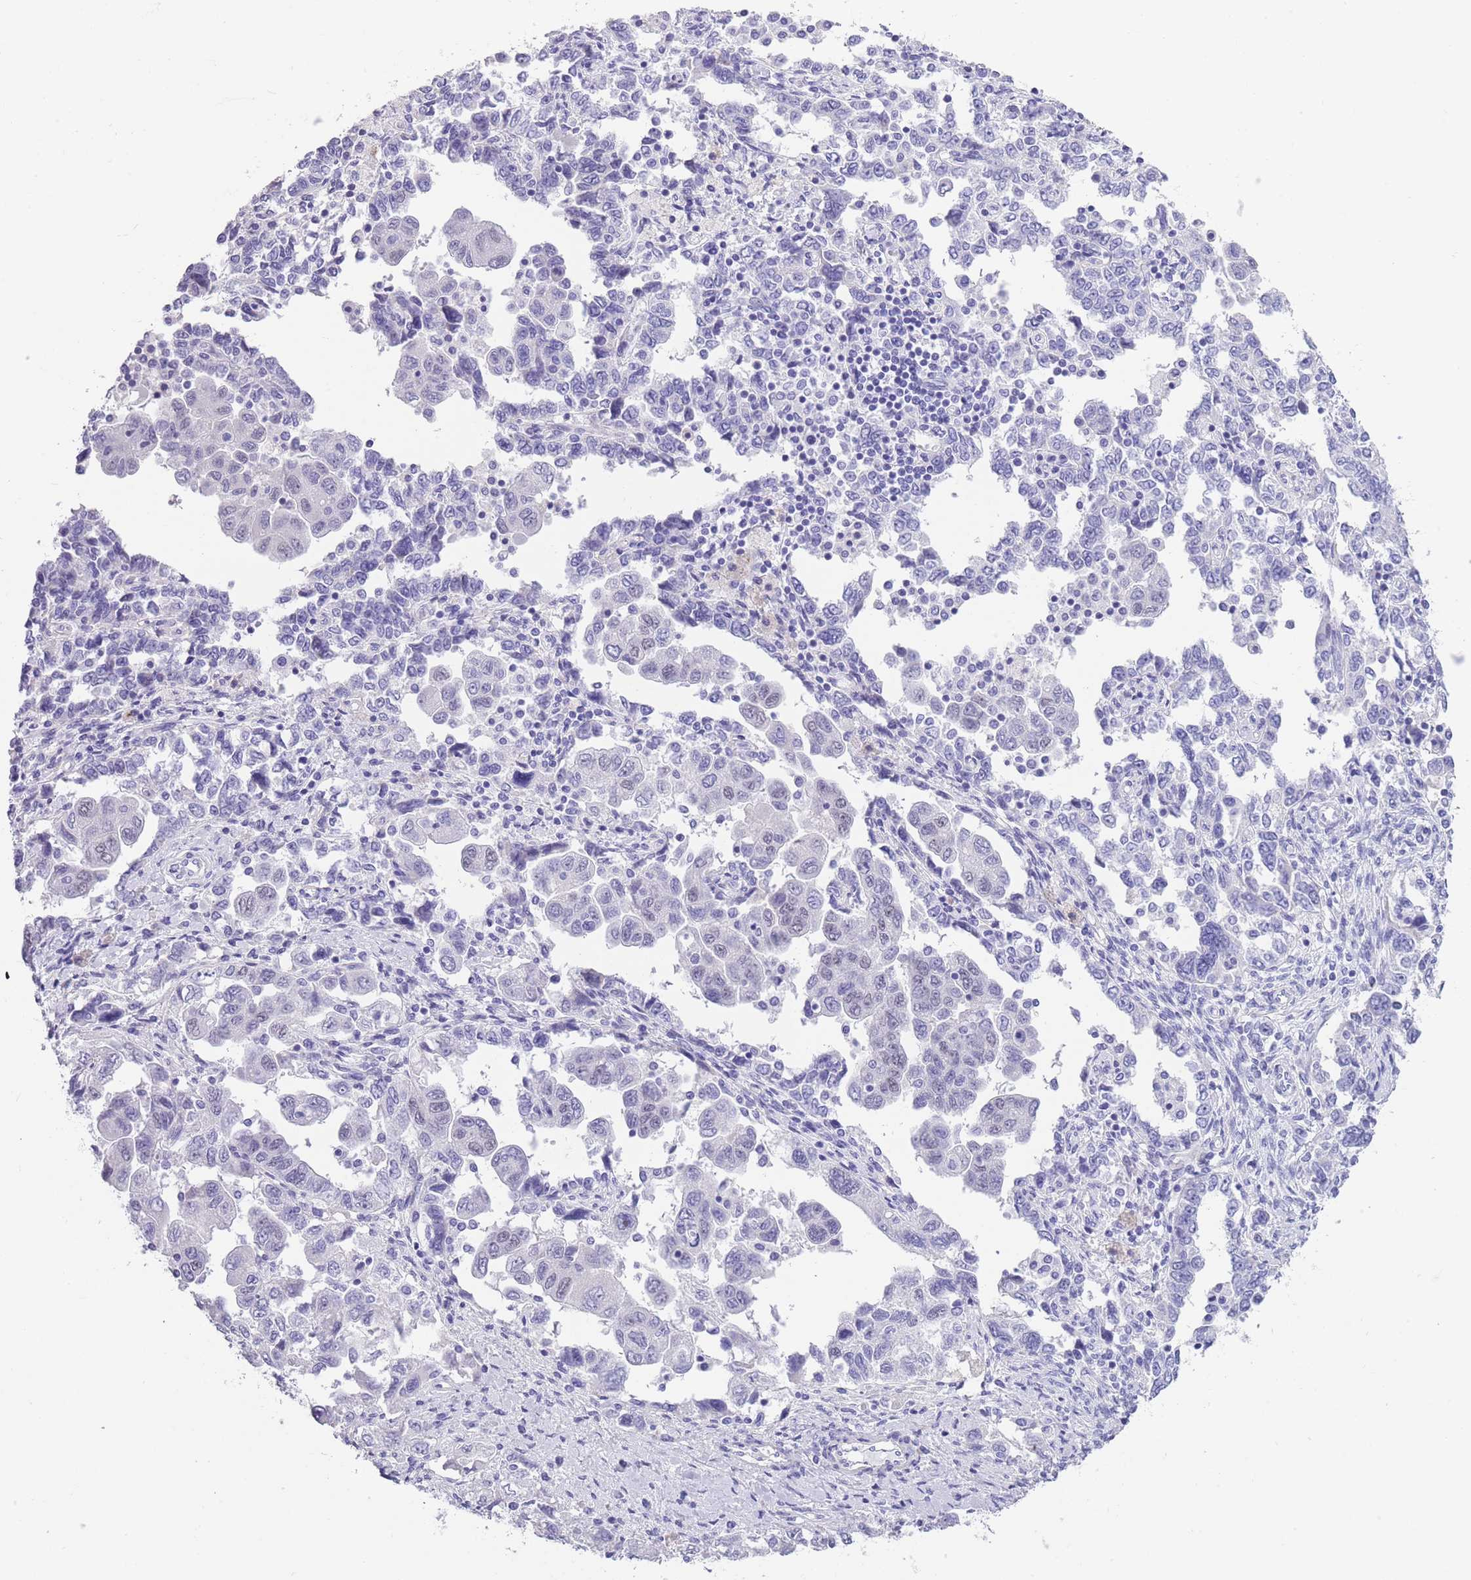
{"staining": {"intensity": "negative", "quantity": "none", "location": "none"}, "tissue": "ovarian cancer", "cell_type": "Tumor cells", "image_type": "cancer", "snomed": [{"axis": "morphology", "description": "Carcinoma, NOS"}, {"axis": "morphology", "description": "Cystadenocarcinoma, serous, NOS"}, {"axis": "topography", "description": "Ovary"}], "caption": "High magnification brightfield microscopy of carcinoma (ovarian) stained with DAB (brown) and counterstained with hematoxylin (blue): tumor cells show no significant staining.", "gene": "RAI2", "patient": {"sex": "female", "age": 69}}